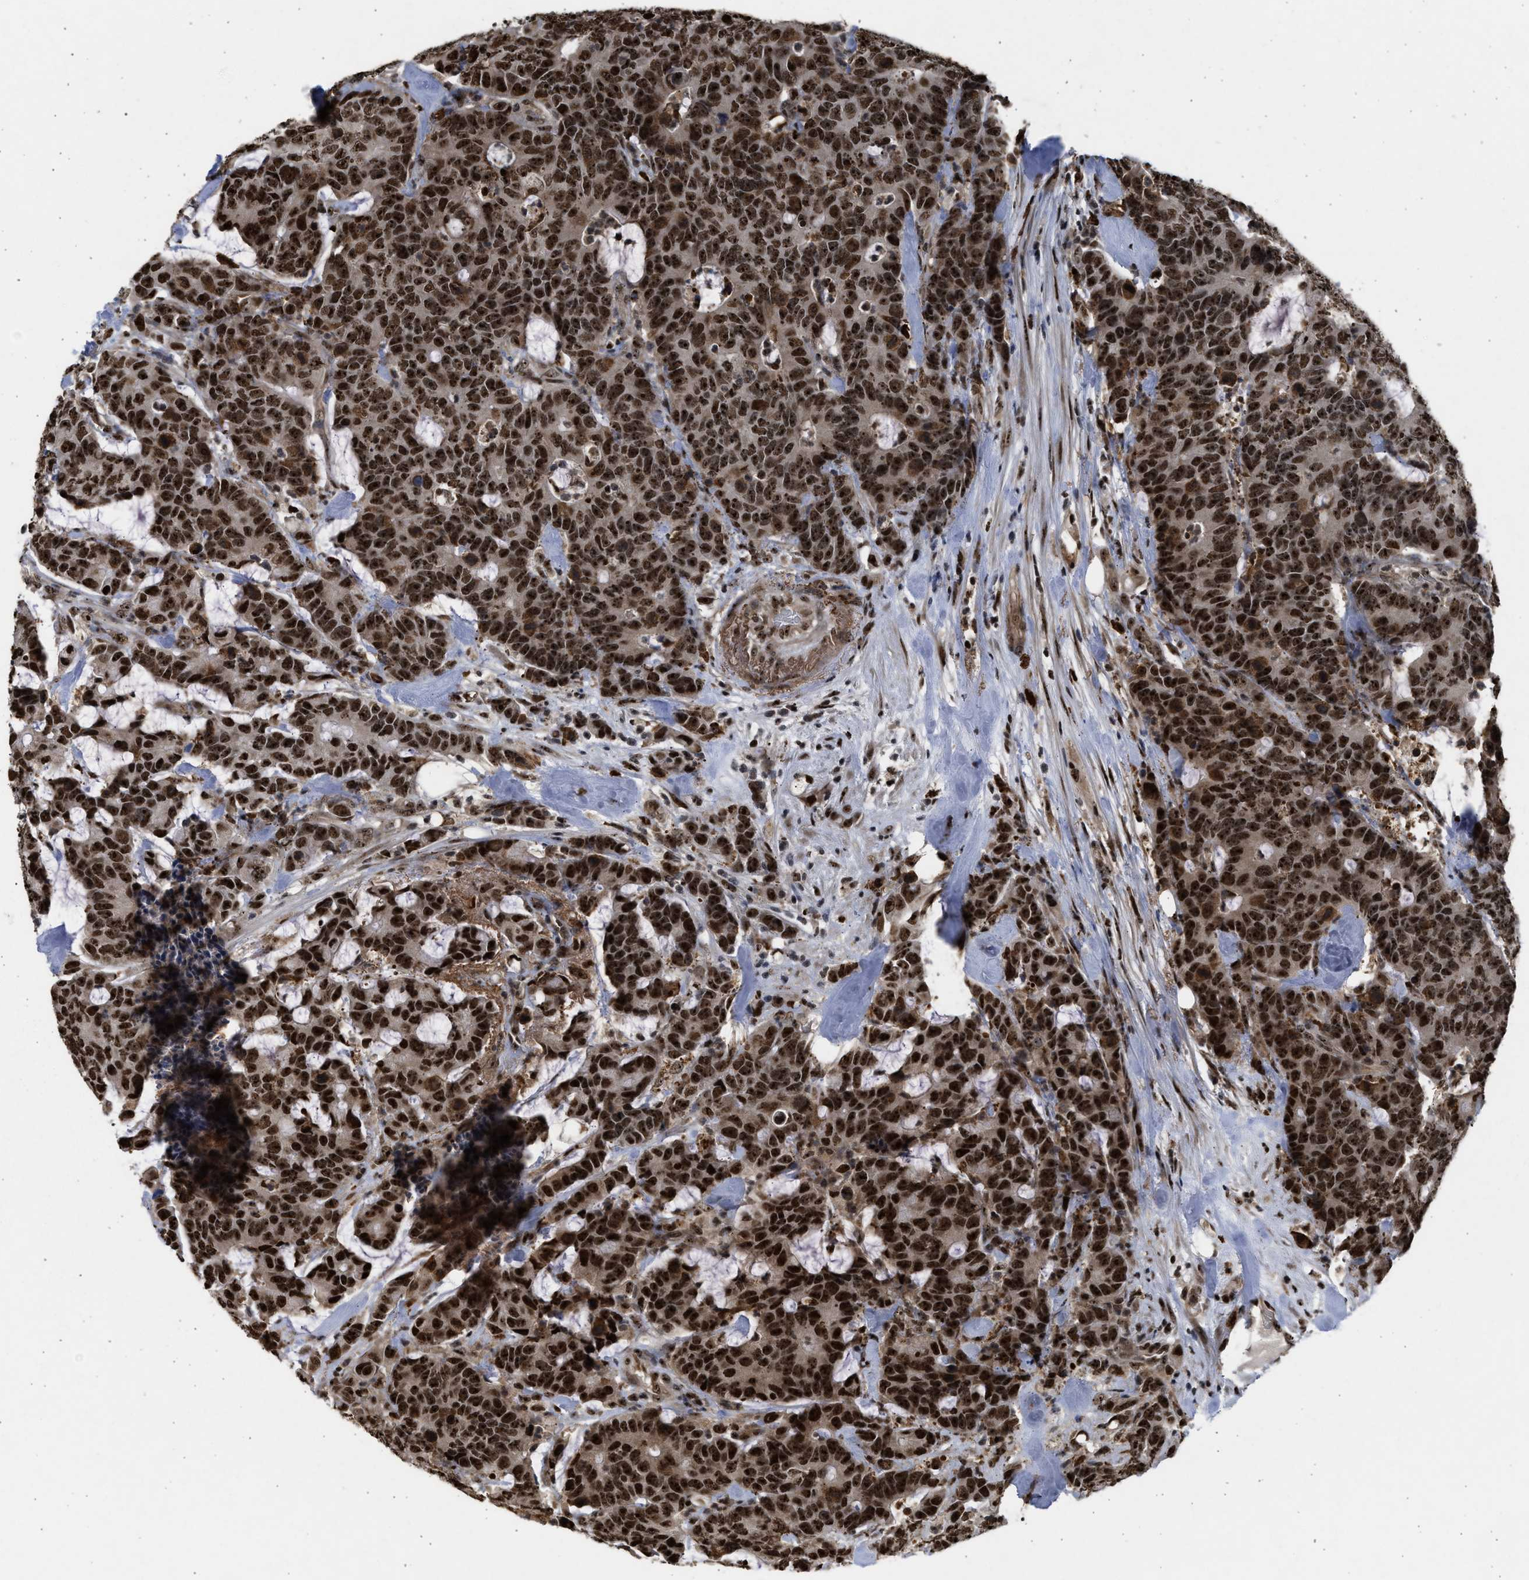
{"staining": {"intensity": "strong", "quantity": ">75%", "location": "cytoplasmic/membranous,nuclear"}, "tissue": "colorectal cancer", "cell_type": "Tumor cells", "image_type": "cancer", "snomed": [{"axis": "morphology", "description": "Adenocarcinoma, NOS"}, {"axis": "topography", "description": "Colon"}], "caption": "Colorectal cancer was stained to show a protein in brown. There is high levels of strong cytoplasmic/membranous and nuclear positivity in approximately >75% of tumor cells.", "gene": "TFDP2", "patient": {"sex": "female", "age": 86}}